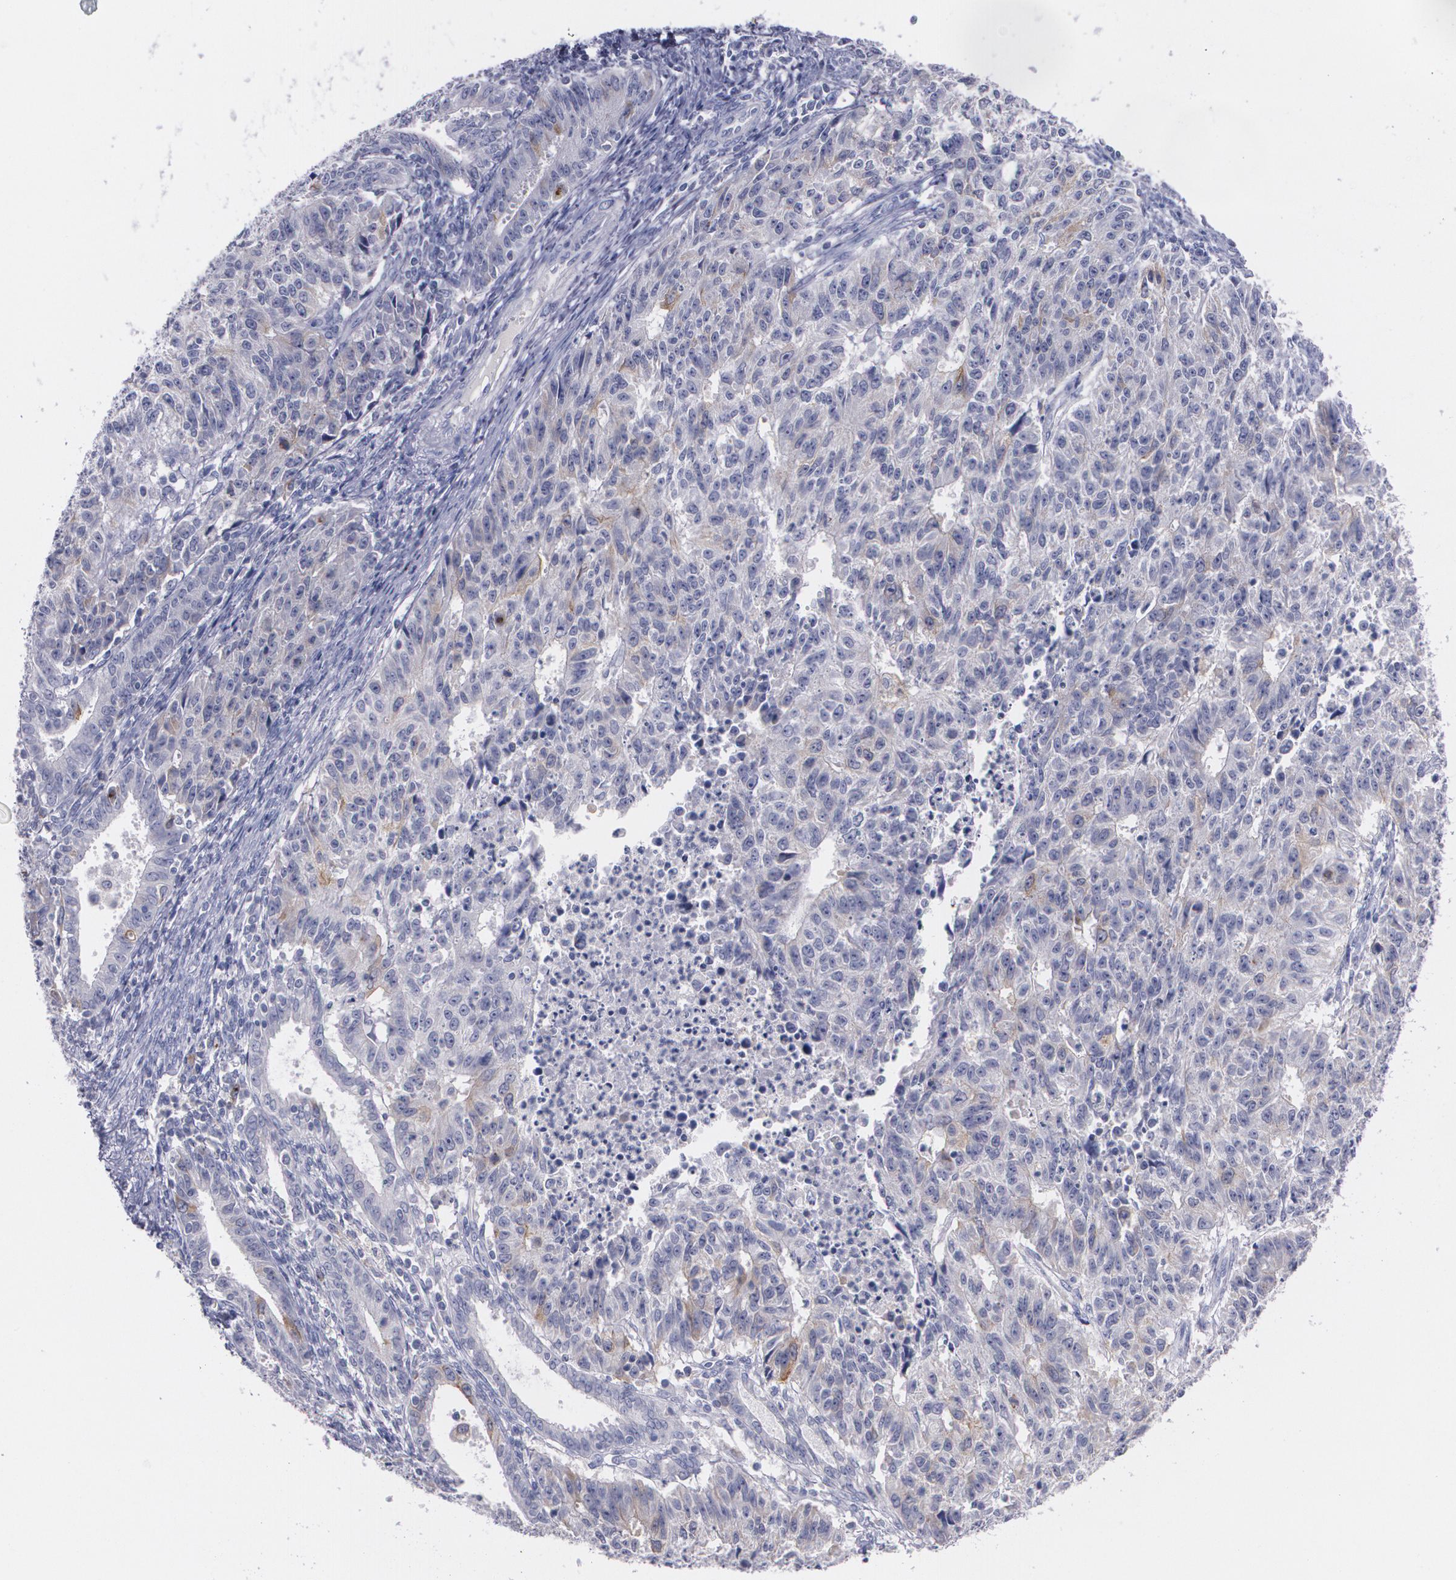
{"staining": {"intensity": "moderate", "quantity": "<25%", "location": "cytoplasmic/membranous"}, "tissue": "endometrial cancer", "cell_type": "Tumor cells", "image_type": "cancer", "snomed": [{"axis": "morphology", "description": "Adenocarcinoma, NOS"}, {"axis": "topography", "description": "Endometrium"}], "caption": "Immunohistochemistry (IHC) photomicrograph of neoplastic tissue: endometrial adenocarcinoma stained using immunohistochemistry (IHC) exhibits low levels of moderate protein expression localized specifically in the cytoplasmic/membranous of tumor cells, appearing as a cytoplasmic/membranous brown color.", "gene": "HMMR", "patient": {"sex": "female", "age": 42}}